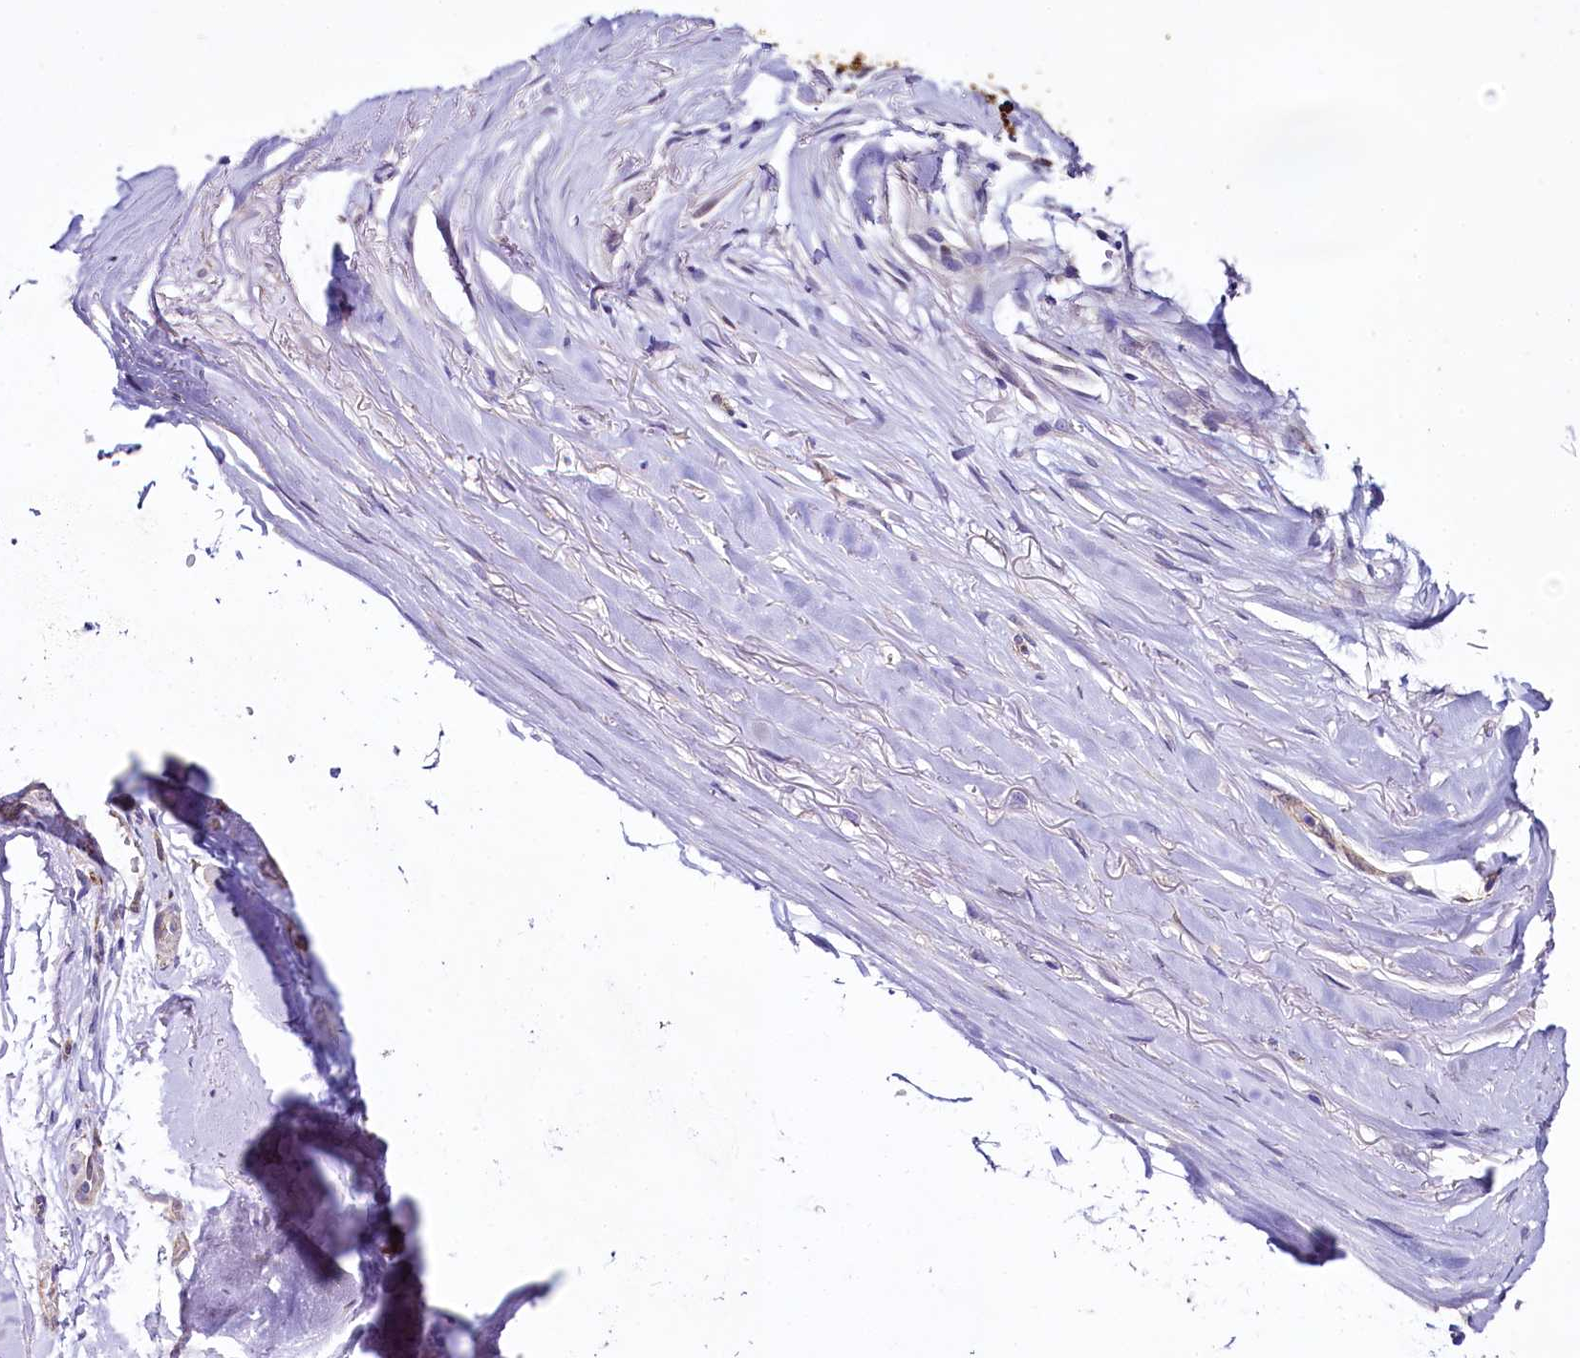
{"staining": {"intensity": "moderate", "quantity": "25%-75%", "location": "cytoplasmic/membranous"}, "tissue": "adipose tissue", "cell_type": "Adipocytes", "image_type": "normal", "snomed": [{"axis": "morphology", "description": "Normal tissue, NOS"}, {"axis": "morphology", "description": "Basal cell carcinoma"}, {"axis": "topography", "description": "Skin"}], "caption": "This photomicrograph displays unremarkable adipose tissue stained with immunohistochemistry to label a protein in brown. The cytoplasmic/membranous of adipocytes show moderate positivity for the protein. Nuclei are counter-stained blue.", "gene": "STXBP1", "patient": {"sex": "female", "age": 89}}